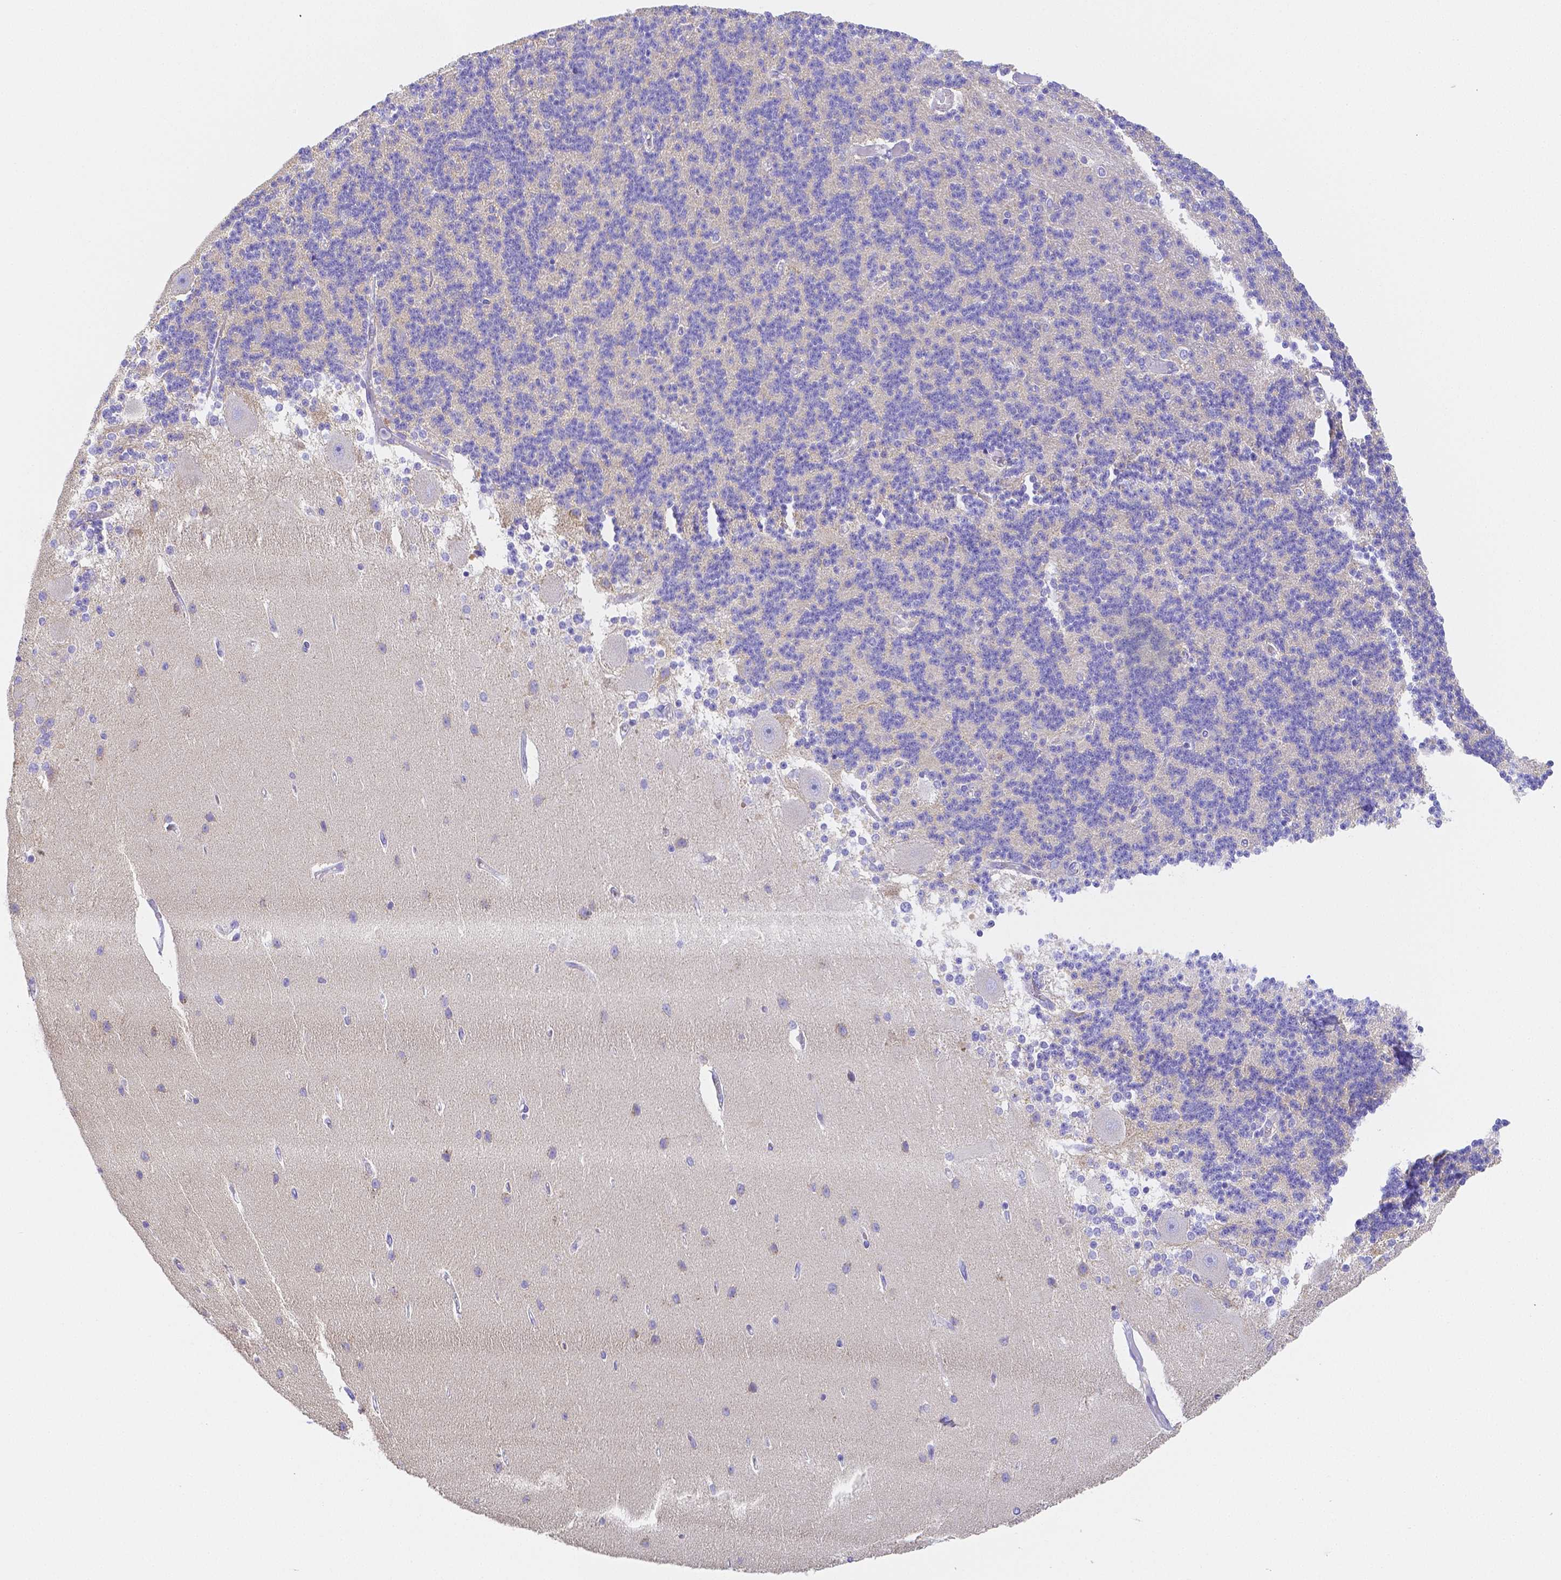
{"staining": {"intensity": "negative", "quantity": "none", "location": "none"}, "tissue": "cerebellum", "cell_type": "Cells in granular layer", "image_type": "normal", "snomed": [{"axis": "morphology", "description": "Normal tissue, NOS"}, {"axis": "topography", "description": "Cerebellum"}], "caption": "DAB (3,3'-diaminobenzidine) immunohistochemical staining of normal cerebellum demonstrates no significant expression in cells in granular layer.", "gene": "ZG16B", "patient": {"sex": "female", "age": 54}}